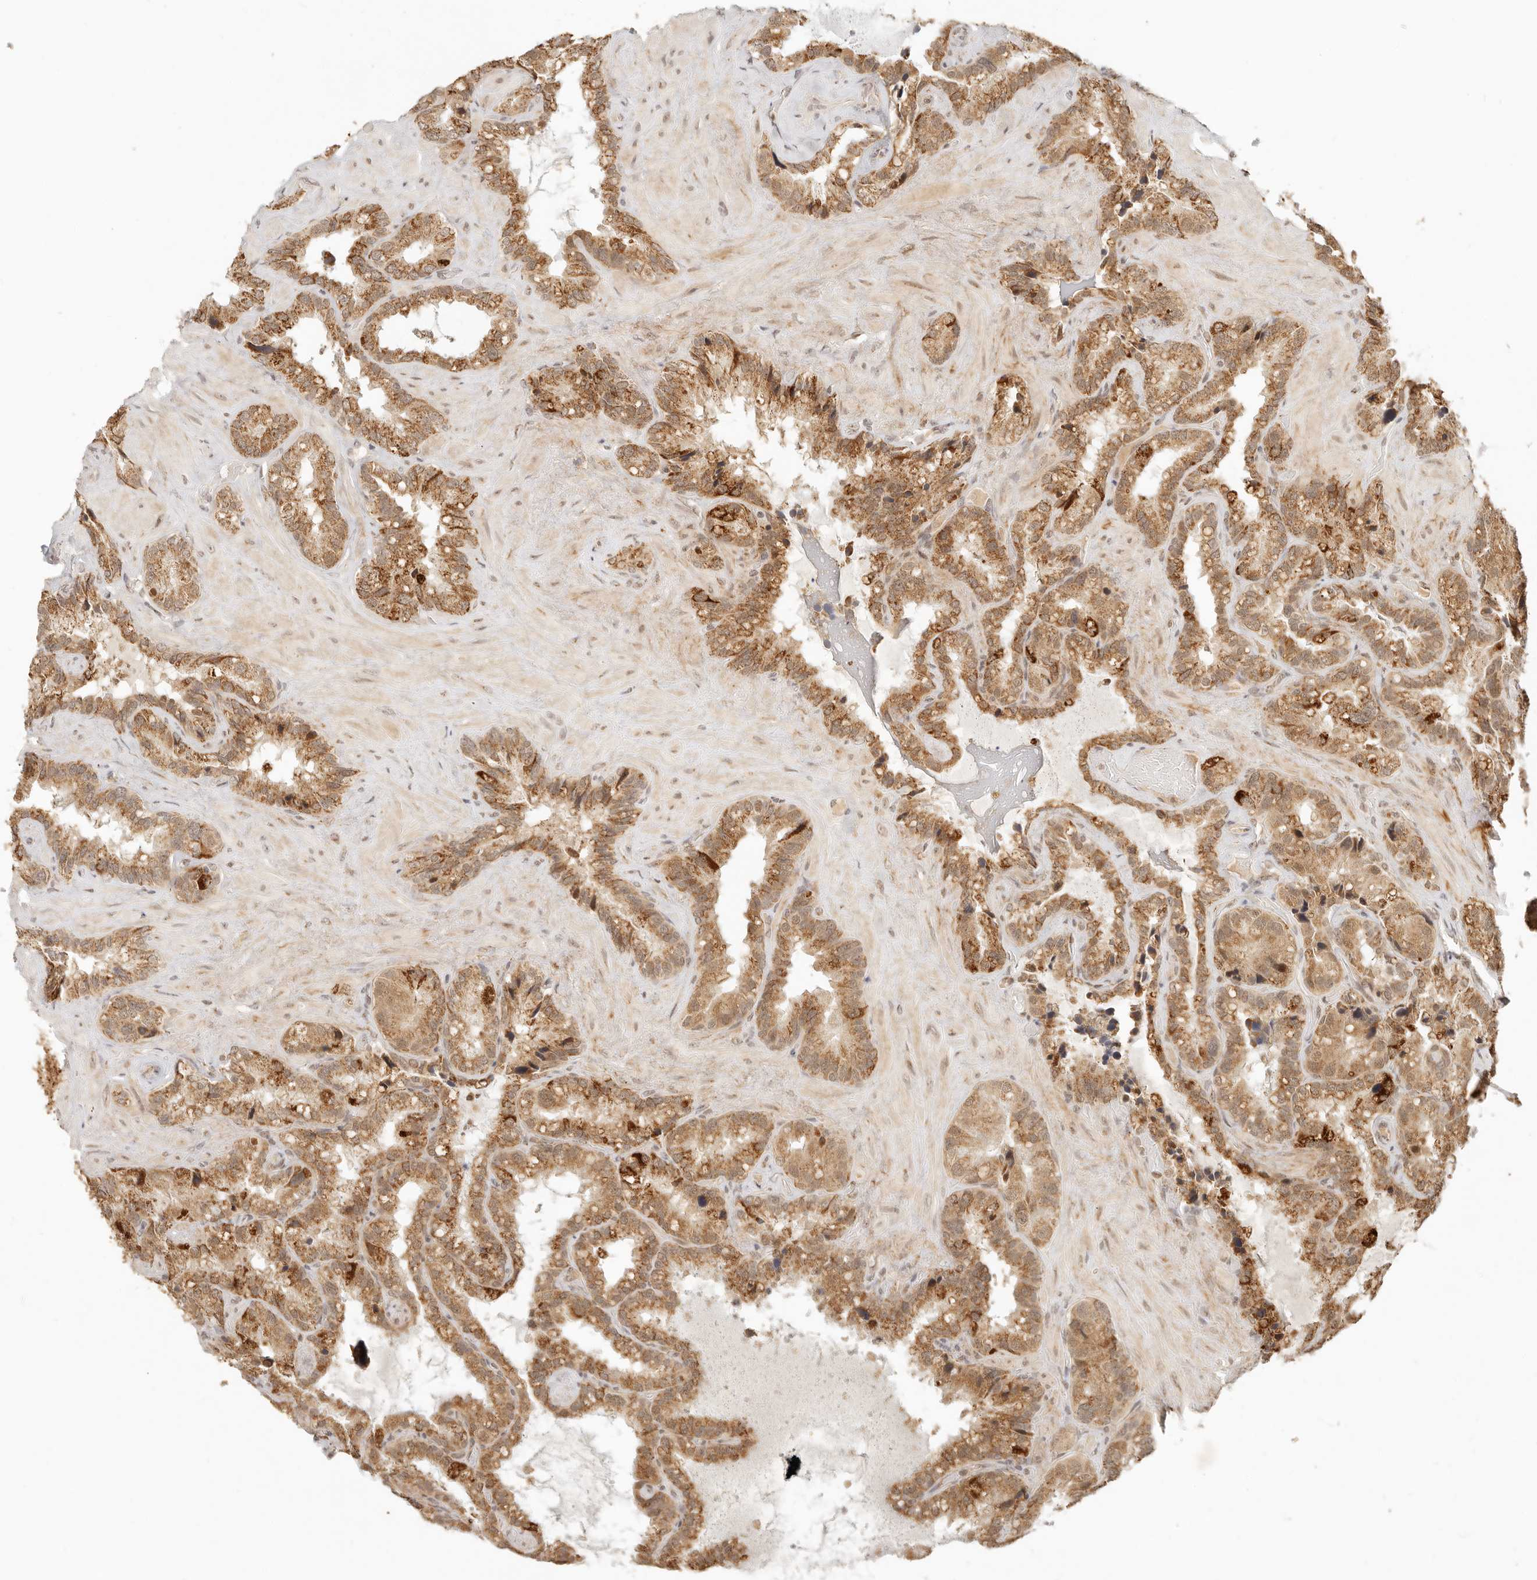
{"staining": {"intensity": "moderate", "quantity": ">75%", "location": "cytoplasmic/membranous"}, "tissue": "seminal vesicle", "cell_type": "Glandular cells", "image_type": "normal", "snomed": [{"axis": "morphology", "description": "Normal tissue, NOS"}, {"axis": "topography", "description": "Prostate"}, {"axis": "topography", "description": "Seminal veicle"}], "caption": "Immunohistochemistry (IHC) micrograph of normal human seminal vesicle stained for a protein (brown), which exhibits medium levels of moderate cytoplasmic/membranous positivity in about >75% of glandular cells.", "gene": "INTS11", "patient": {"sex": "male", "age": 68}}